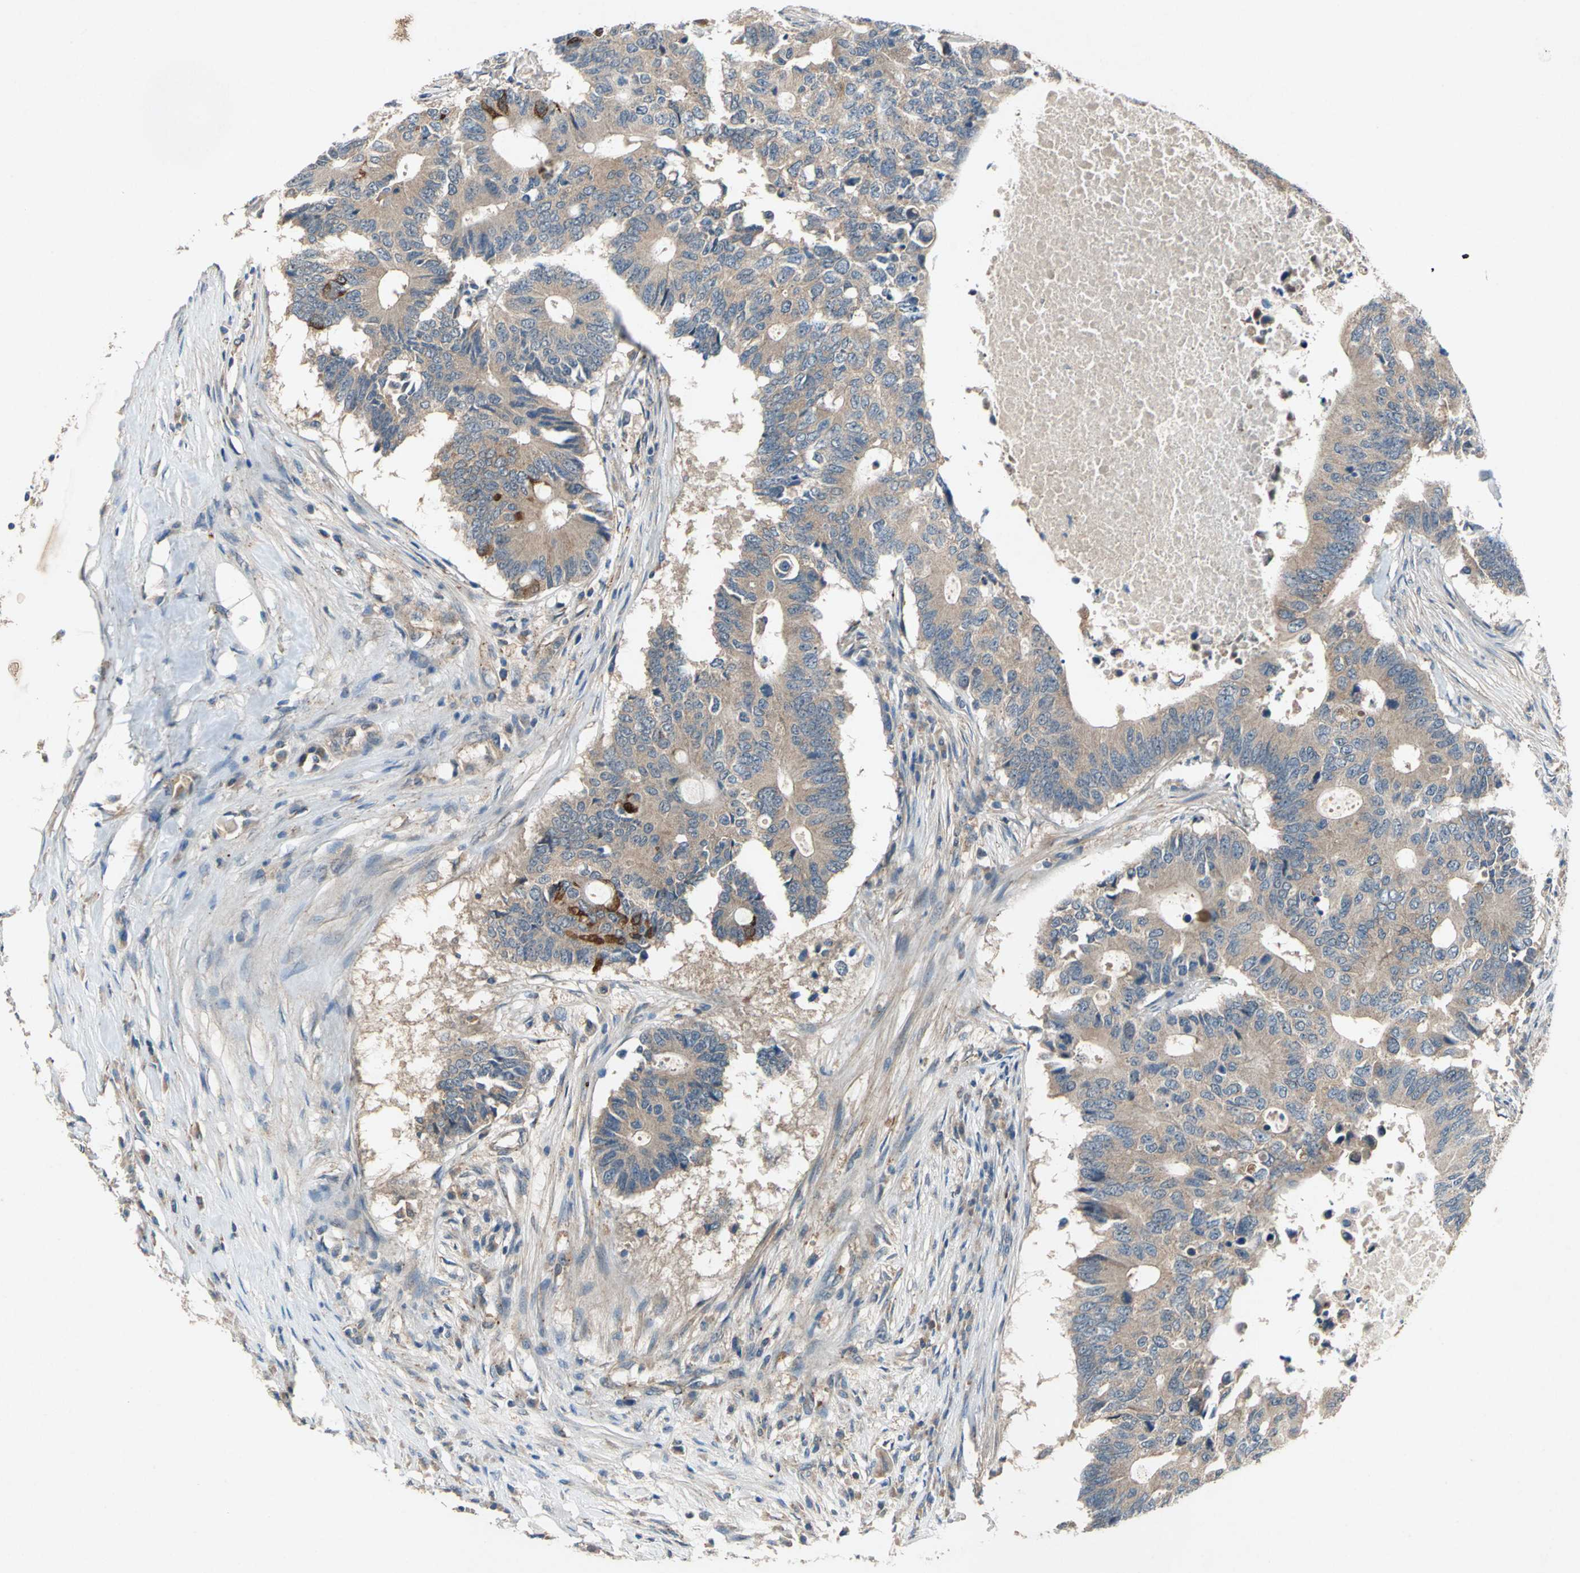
{"staining": {"intensity": "weak", "quantity": ">75%", "location": "cytoplasmic/membranous"}, "tissue": "colorectal cancer", "cell_type": "Tumor cells", "image_type": "cancer", "snomed": [{"axis": "morphology", "description": "Adenocarcinoma, NOS"}, {"axis": "topography", "description": "Colon"}], "caption": "Immunohistochemistry (DAB (3,3'-diaminobenzidine)) staining of human colorectal cancer (adenocarcinoma) exhibits weak cytoplasmic/membranous protein expression in about >75% of tumor cells.", "gene": "EMCN", "patient": {"sex": "male", "age": 71}}